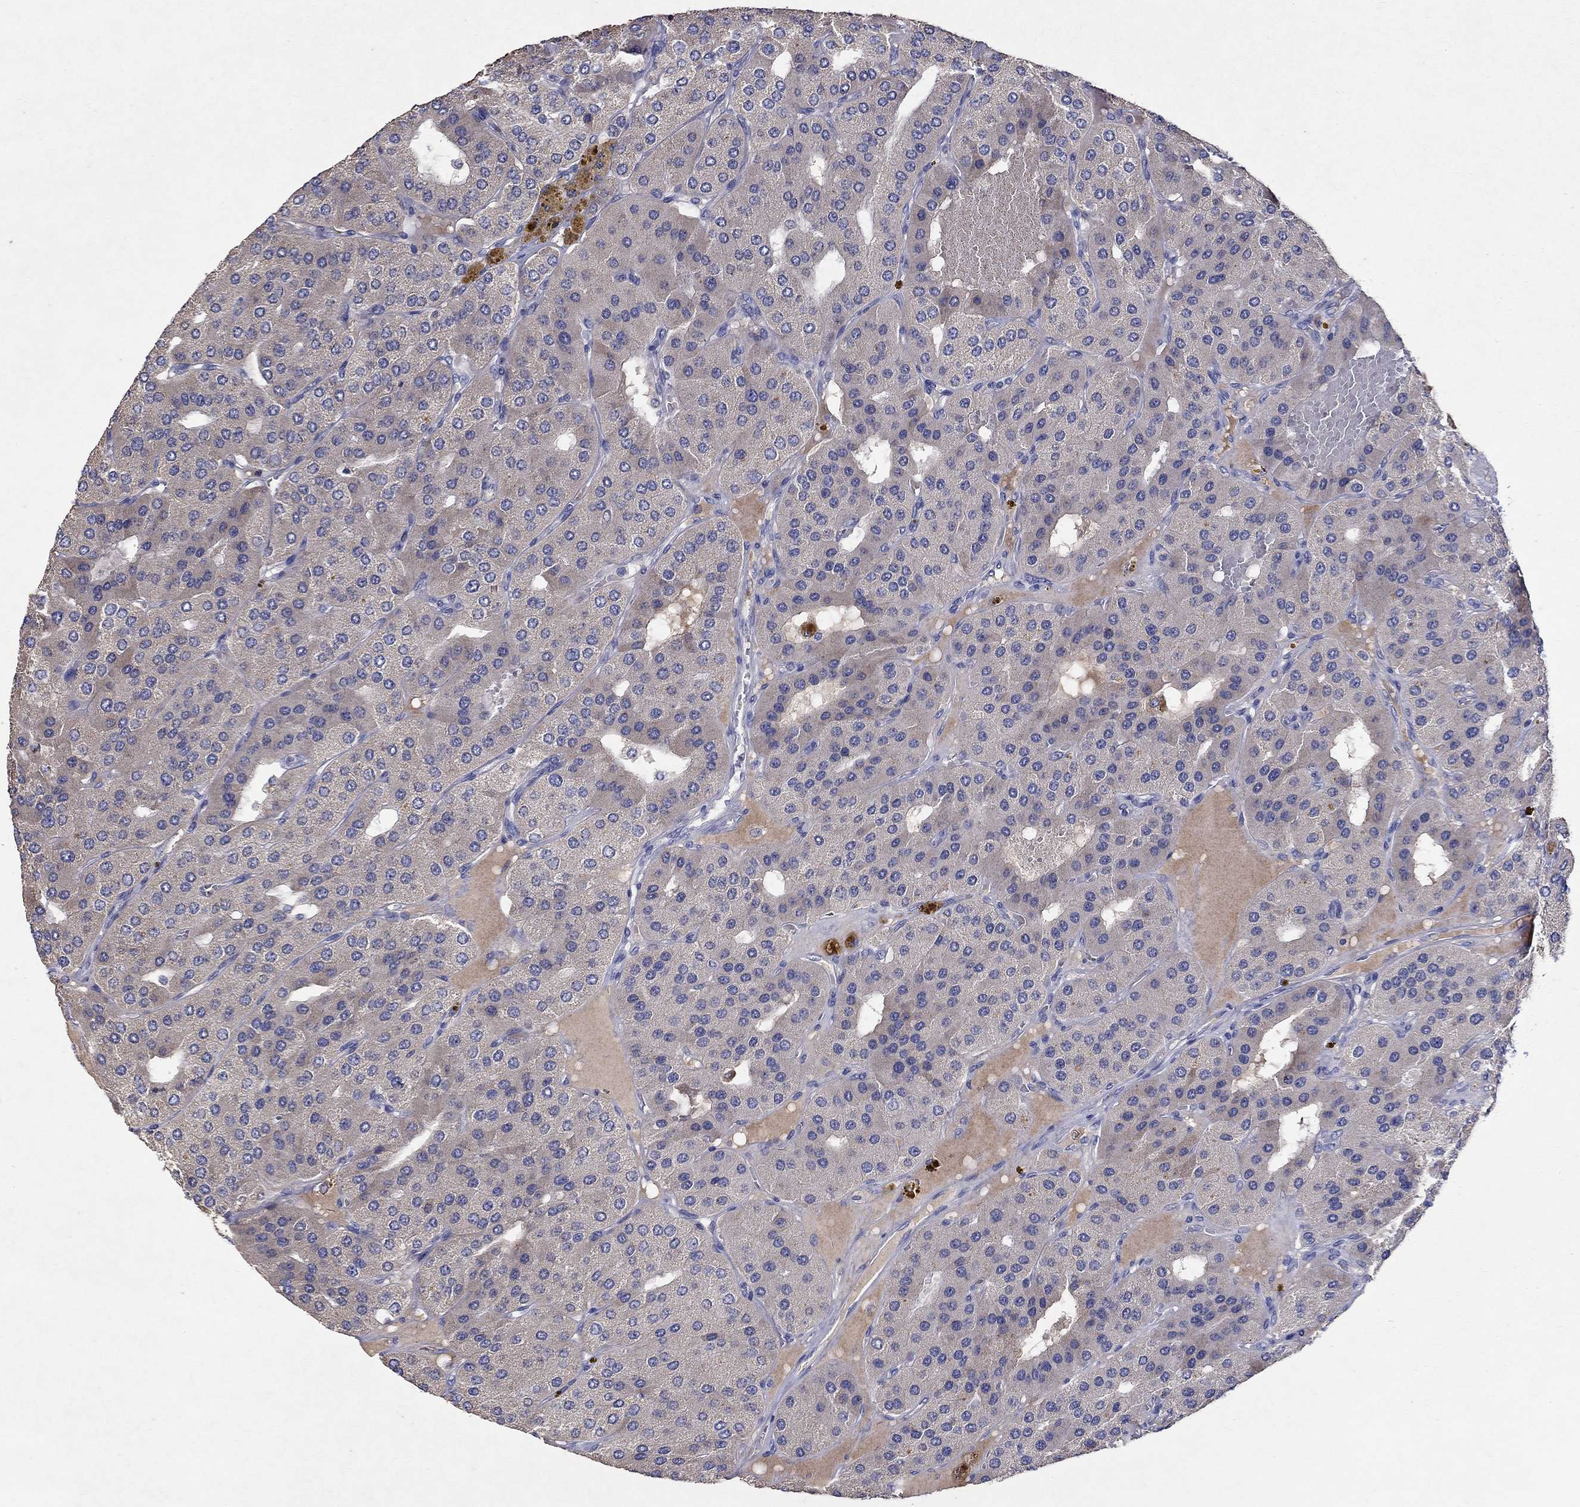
{"staining": {"intensity": "negative", "quantity": "none", "location": "none"}, "tissue": "parathyroid gland", "cell_type": "Glandular cells", "image_type": "normal", "snomed": [{"axis": "morphology", "description": "Normal tissue, NOS"}, {"axis": "morphology", "description": "Adenoma, NOS"}, {"axis": "topography", "description": "Parathyroid gland"}], "caption": "Protein analysis of benign parathyroid gland shows no significant positivity in glandular cells. (Brightfield microscopy of DAB IHC at high magnification).", "gene": "PROZ", "patient": {"sex": "female", "age": 86}}